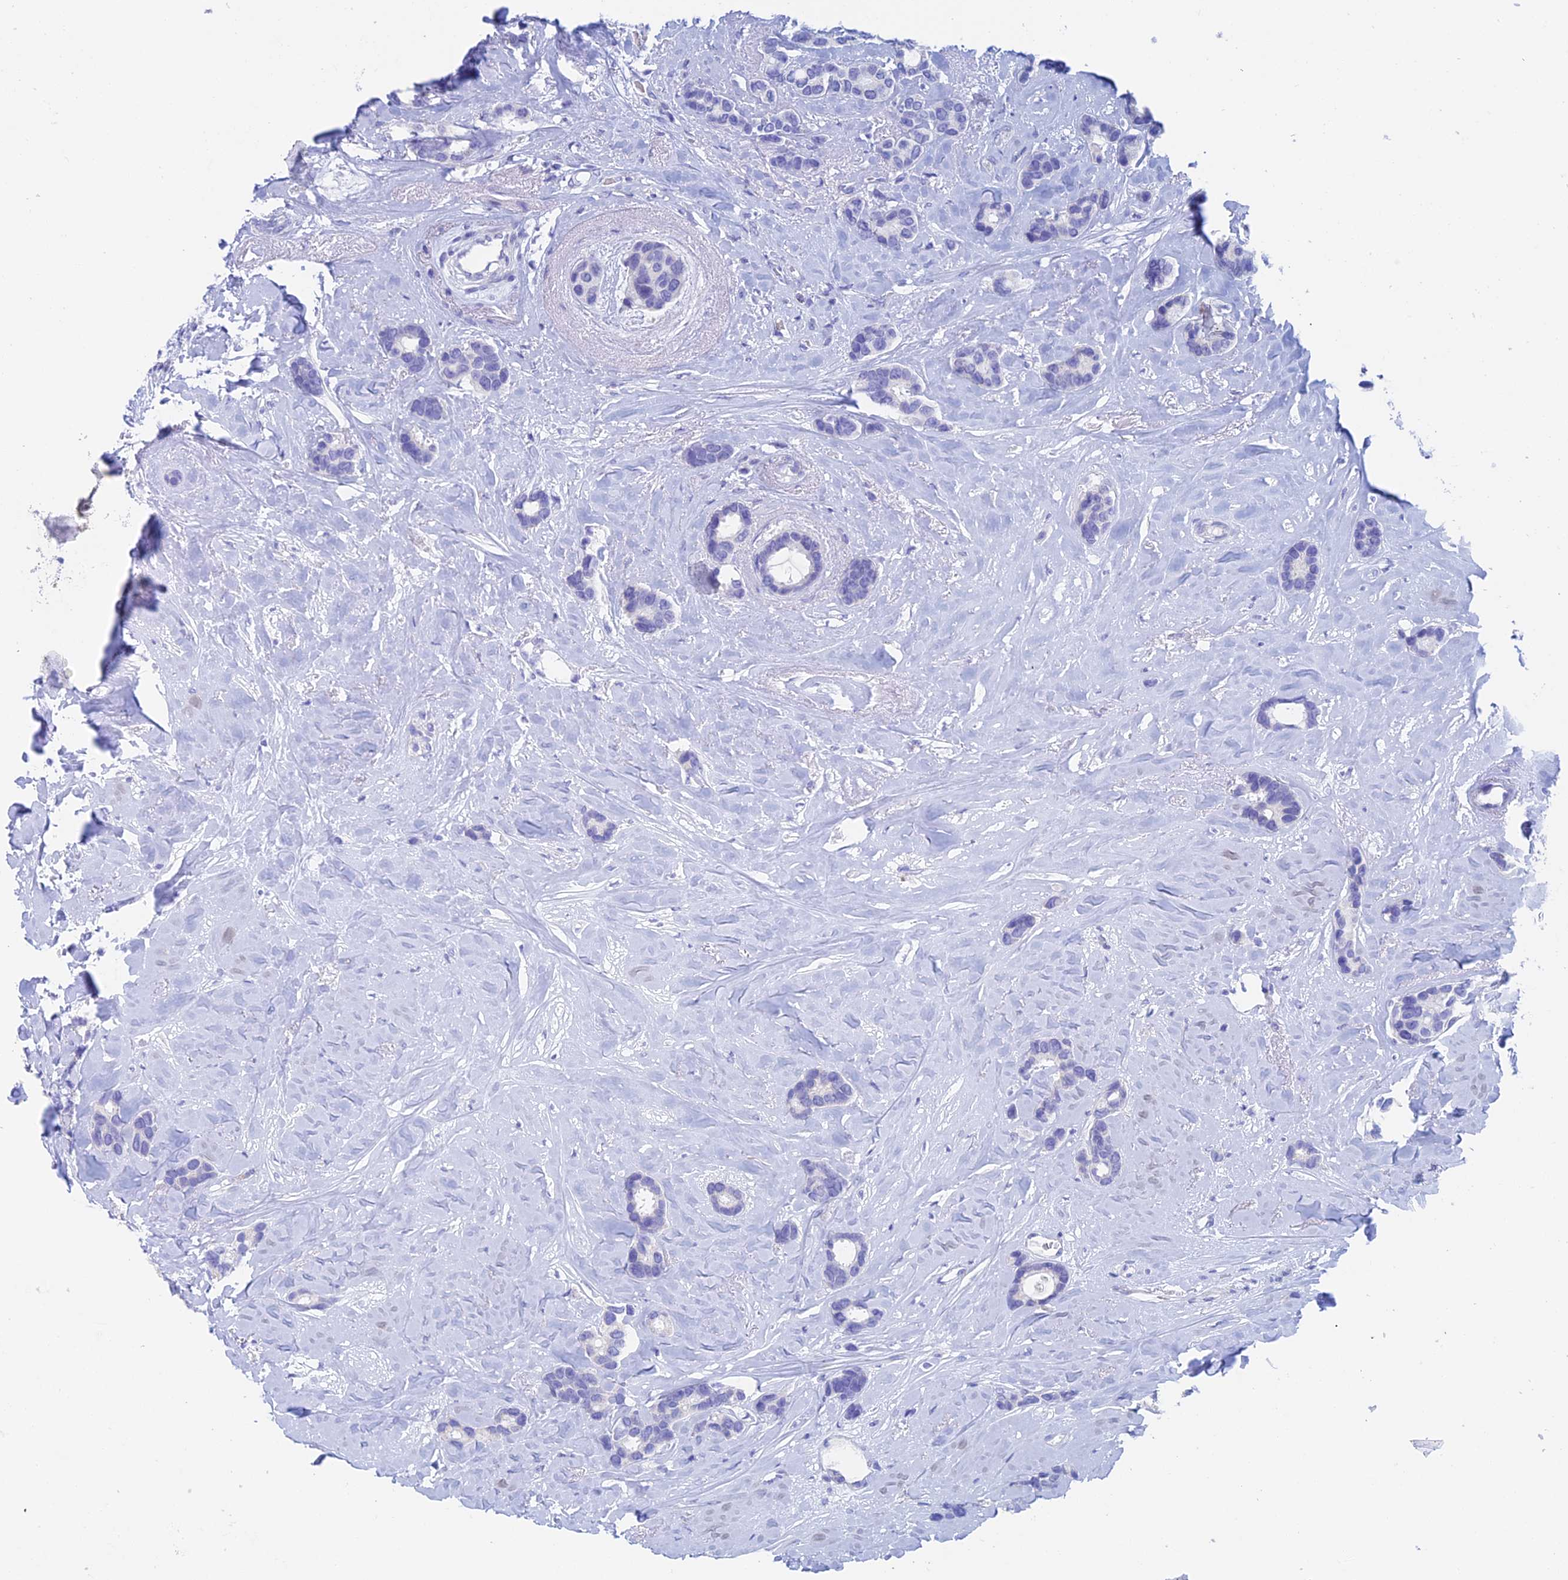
{"staining": {"intensity": "negative", "quantity": "none", "location": "none"}, "tissue": "breast cancer", "cell_type": "Tumor cells", "image_type": "cancer", "snomed": [{"axis": "morphology", "description": "Duct carcinoma"}, {"axis": "topography", "description": "Breast"}], "caption": "The immunohistochemistry histopathology image has no significant expression in tumor cells of invasive ductal carcinoma (breast) tissue. (IHC, brightfield microscopy, high magnification).", "gene": "PSMC3IP", "patient": {"sex": "female", "age": 87}}